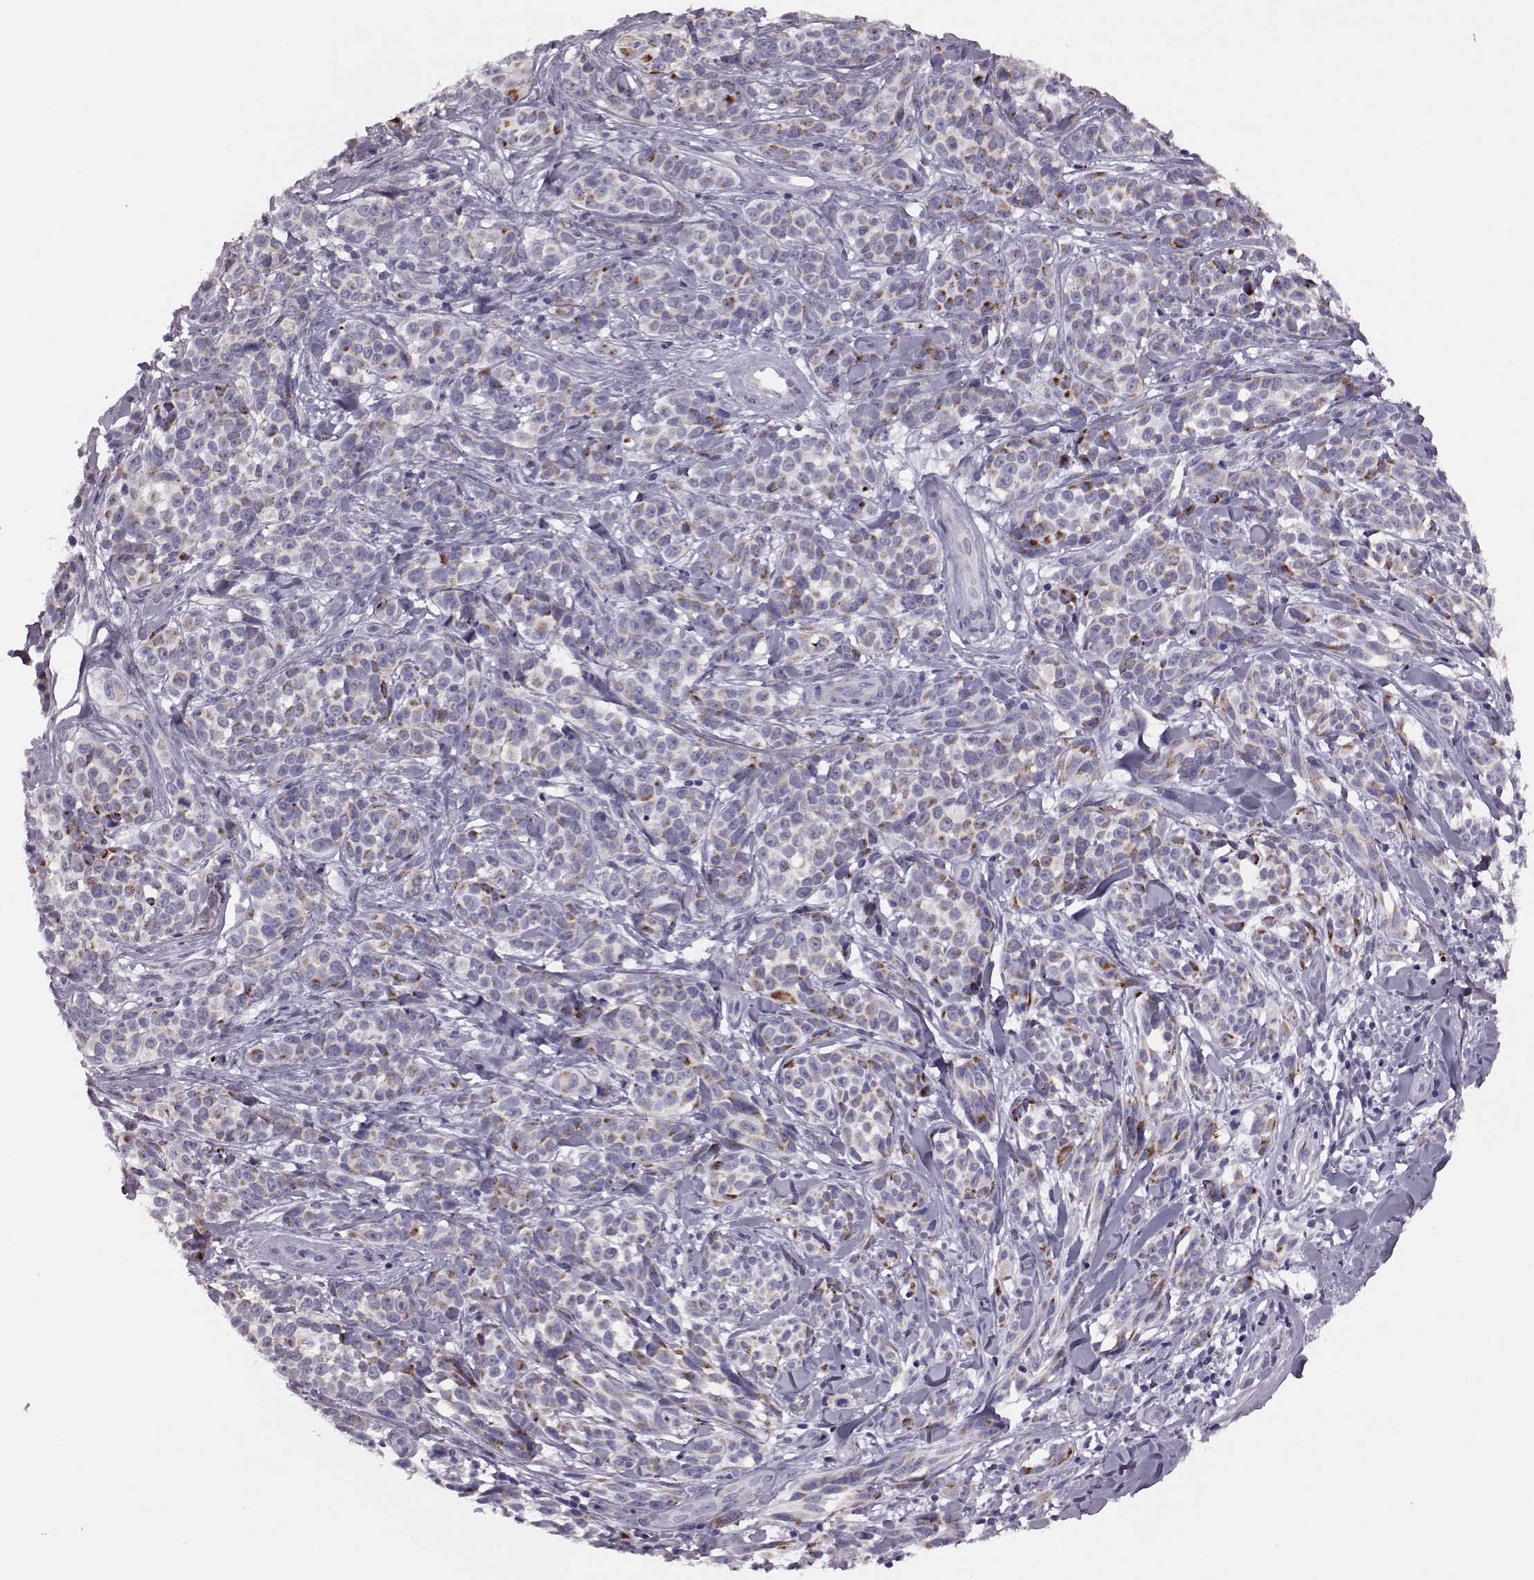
{"staining": {"intensity": "moderate", "quantity": ">75%", "location": "cytoplasmic/membranous"}, "tissue": "melanoma", "cell_type": "Tumor cells", "image_type": "cancer", "snomed": [{"axis": "morphology", "description": "Malignant melanoma, NOS"}, {"axis": "topography", "description": "Skin"}], "caption": "Malignant melanoma was stained to show a protein in brown. There is medium levels of moderate cytoplasmic/membranous positivity in about >75% of tumor cells.", "gene": "RIMS2", "patient": {"sex": "female", "age": 88}}